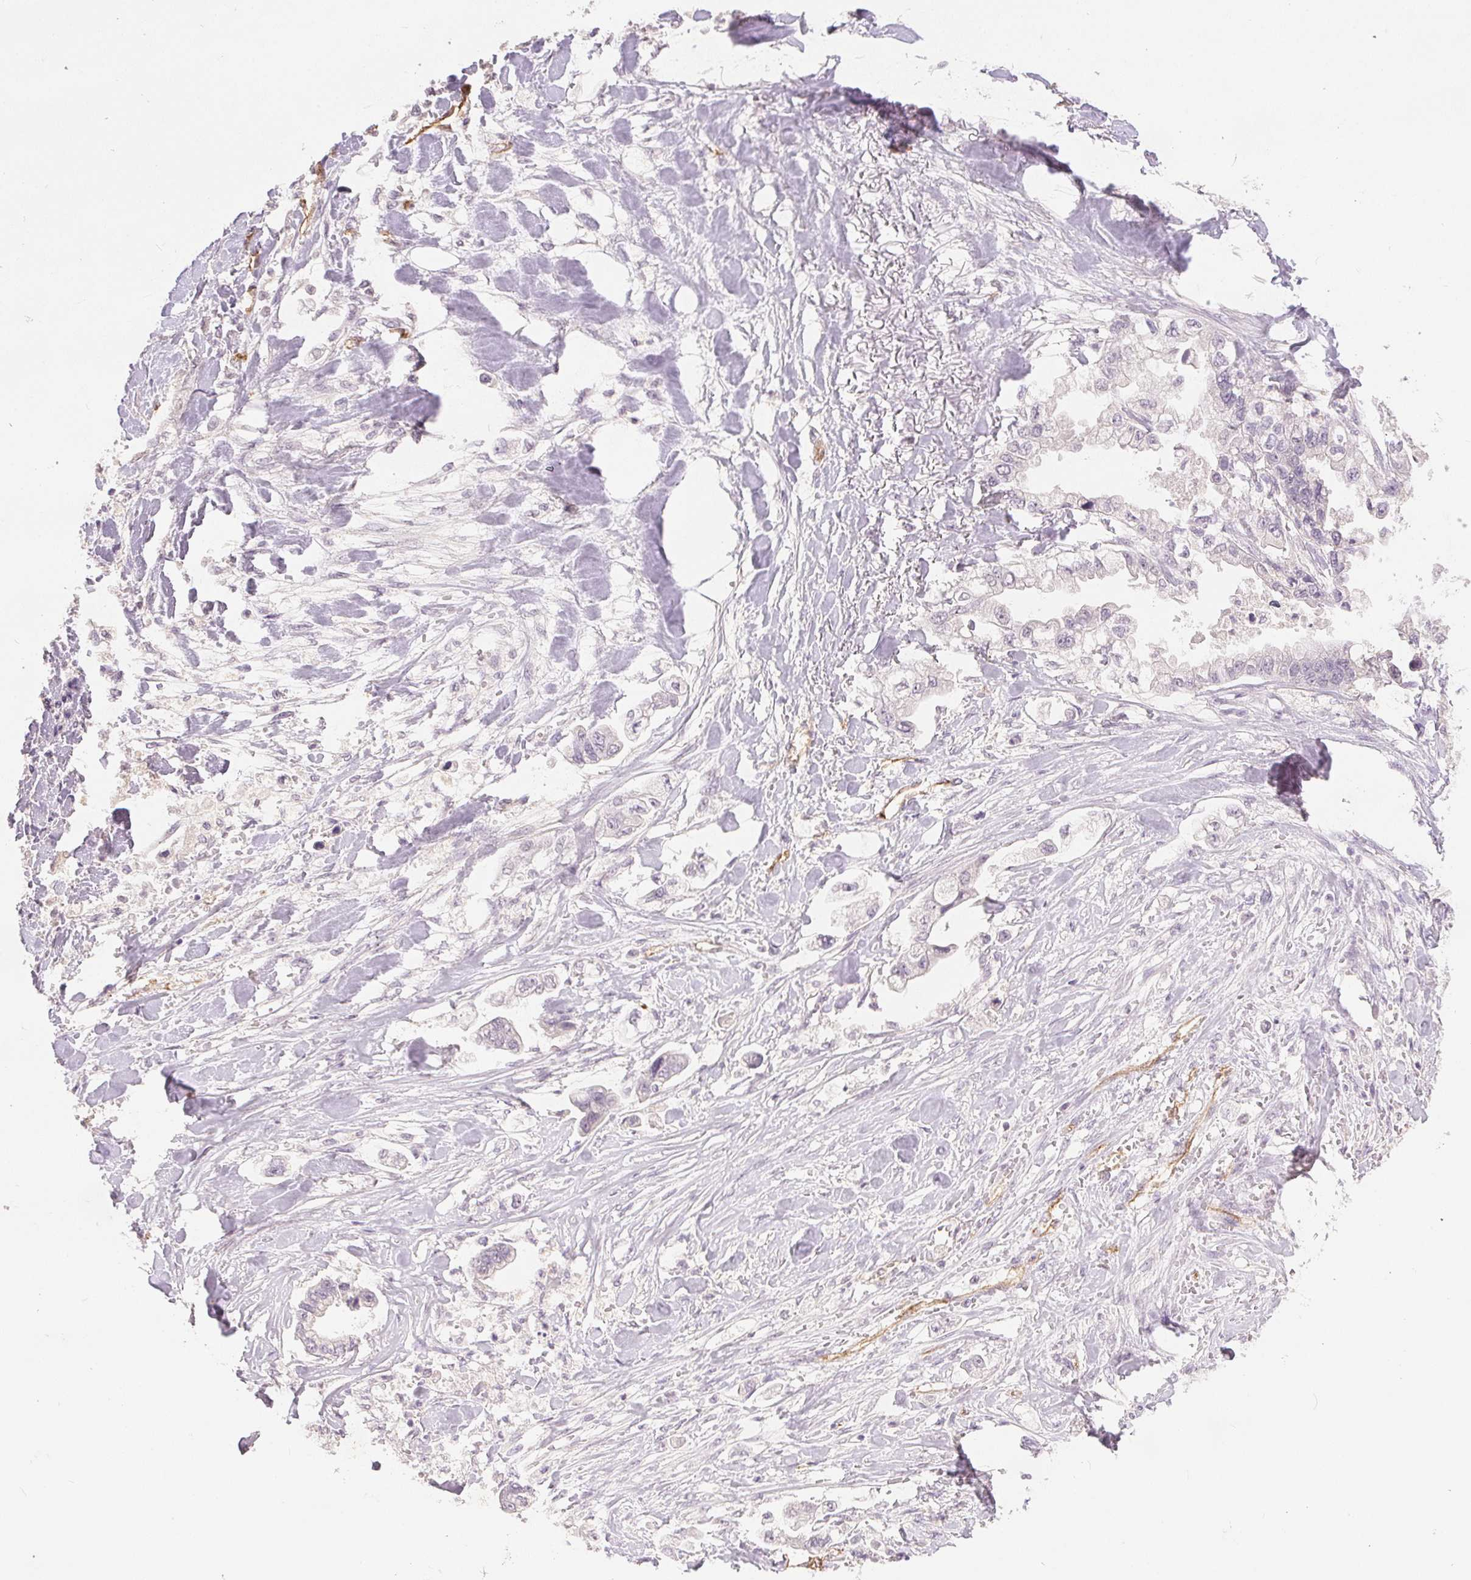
{"staining": {"intensity": "negative", "quantity": "none", "location": "none"}, "tissue": "stomach cancer", "cell_type": "Tumor cells", "image_type": "cancer", "snomed": [{"axis": "morphology", "description": "Adenocarcinoma, NOS"}, {"axis": "topography", "description": "Stomach"}], "caption": "Immunohistochemistry photomicrograph of adenocarcinoma (stomach) stained for a protein (brown), which demonstrates no positivity in tumor cells.", "gene": "PODXL", "patient": {"sex": "male", "age": 62}}